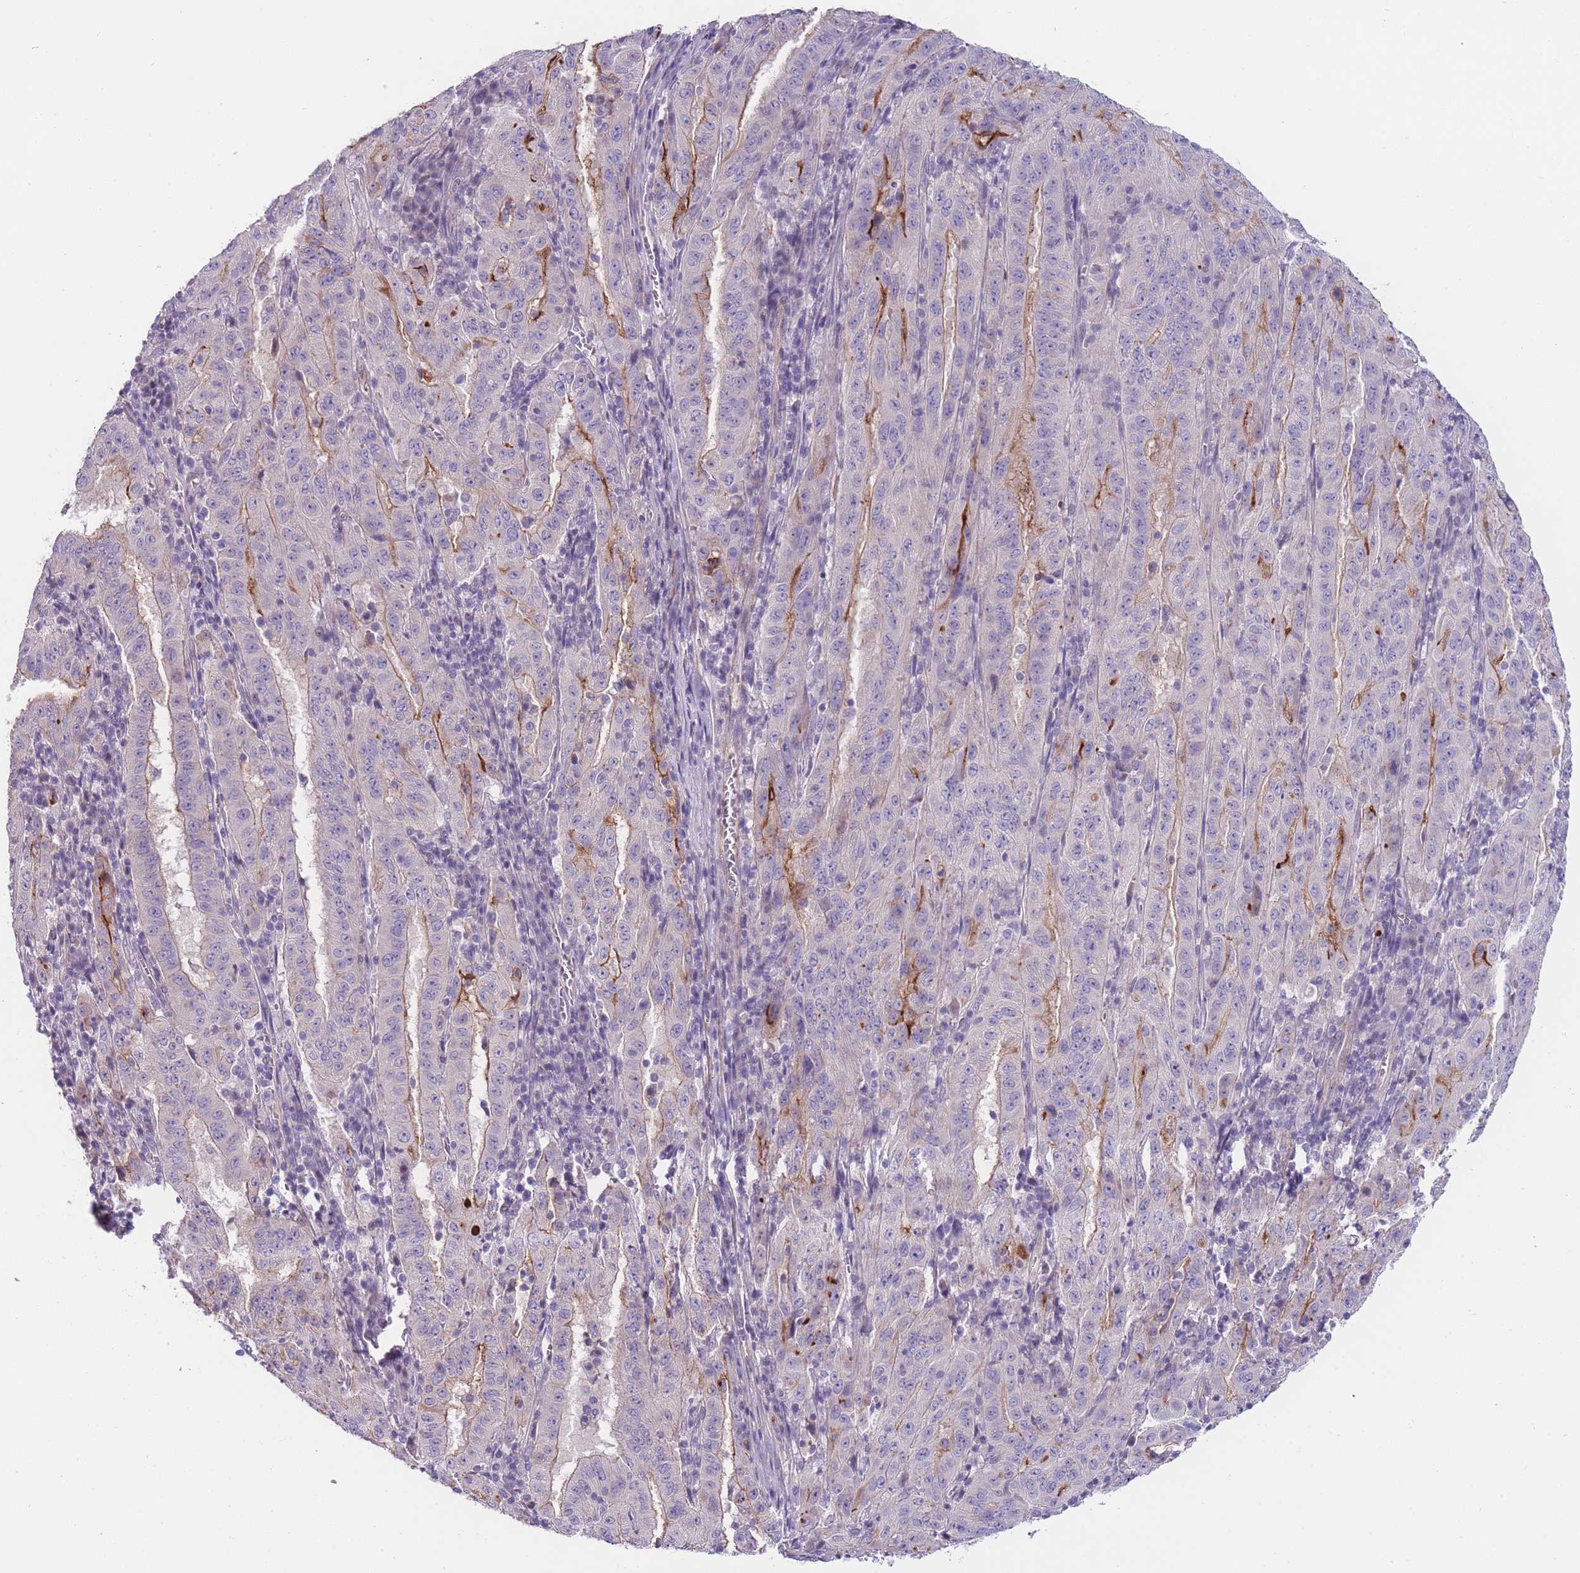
{"staining": {"intensity": "moderate", "quantity": "<25%", "location": "cytoplasmic/membranous"}, "tissue": "pancreatic cancer", "cell_type": "Tumor cells", "image_type": "cancer", "snomed": [{"axis": "morphology", "description": "Adenocarcinoma, NOS"}, {"axis": "topography", "description": "Pancreas"}], "caption": "Protein staining of adenocarcinoma (pancreatic) tissue exhibits moderate cytoplasmic/membranous positivity in about <25% of tumor cells.", "gene": "FAM124A", "patient": {"sex": "male", "age": 63}}